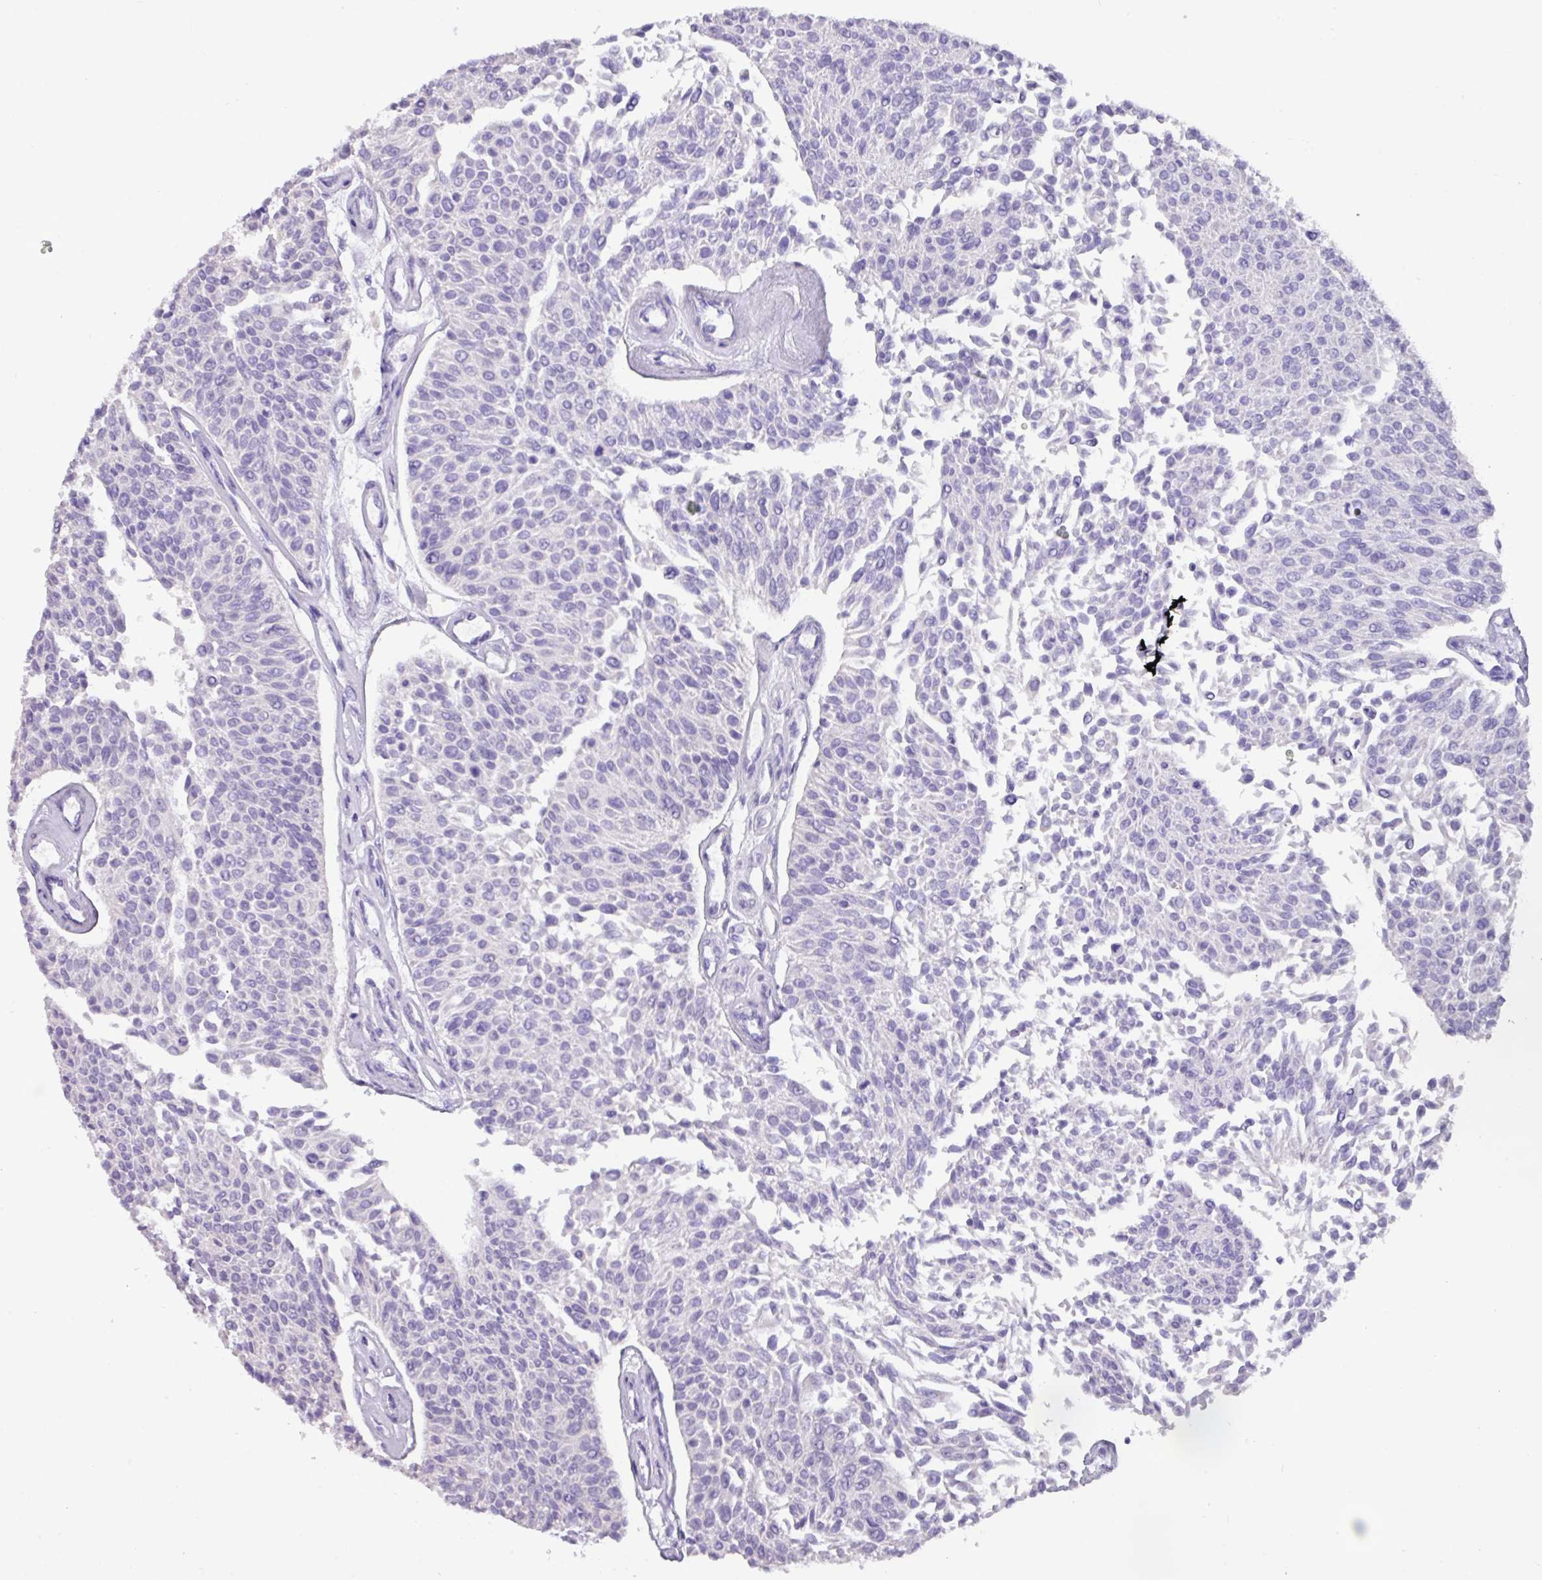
{"staining": {"intensity": "negative", "quantity": "none", "location": "none"}, "tissue": "urothelial cancer", "cell_type": "Tumor cells", "image_type": "cancer", "snomed": [{"axis": "morphology", "description": "Urothelial carcinoma, NOS"}, {"axis": "topography", "description": "Urinary bladder"}], "caption": "Tumor cells show no significant staining in transitional cell carcinoma. Nuclei are stained in blue.", "gene": "EPCAM", "patient": {"sex": "male", "age": 55}}